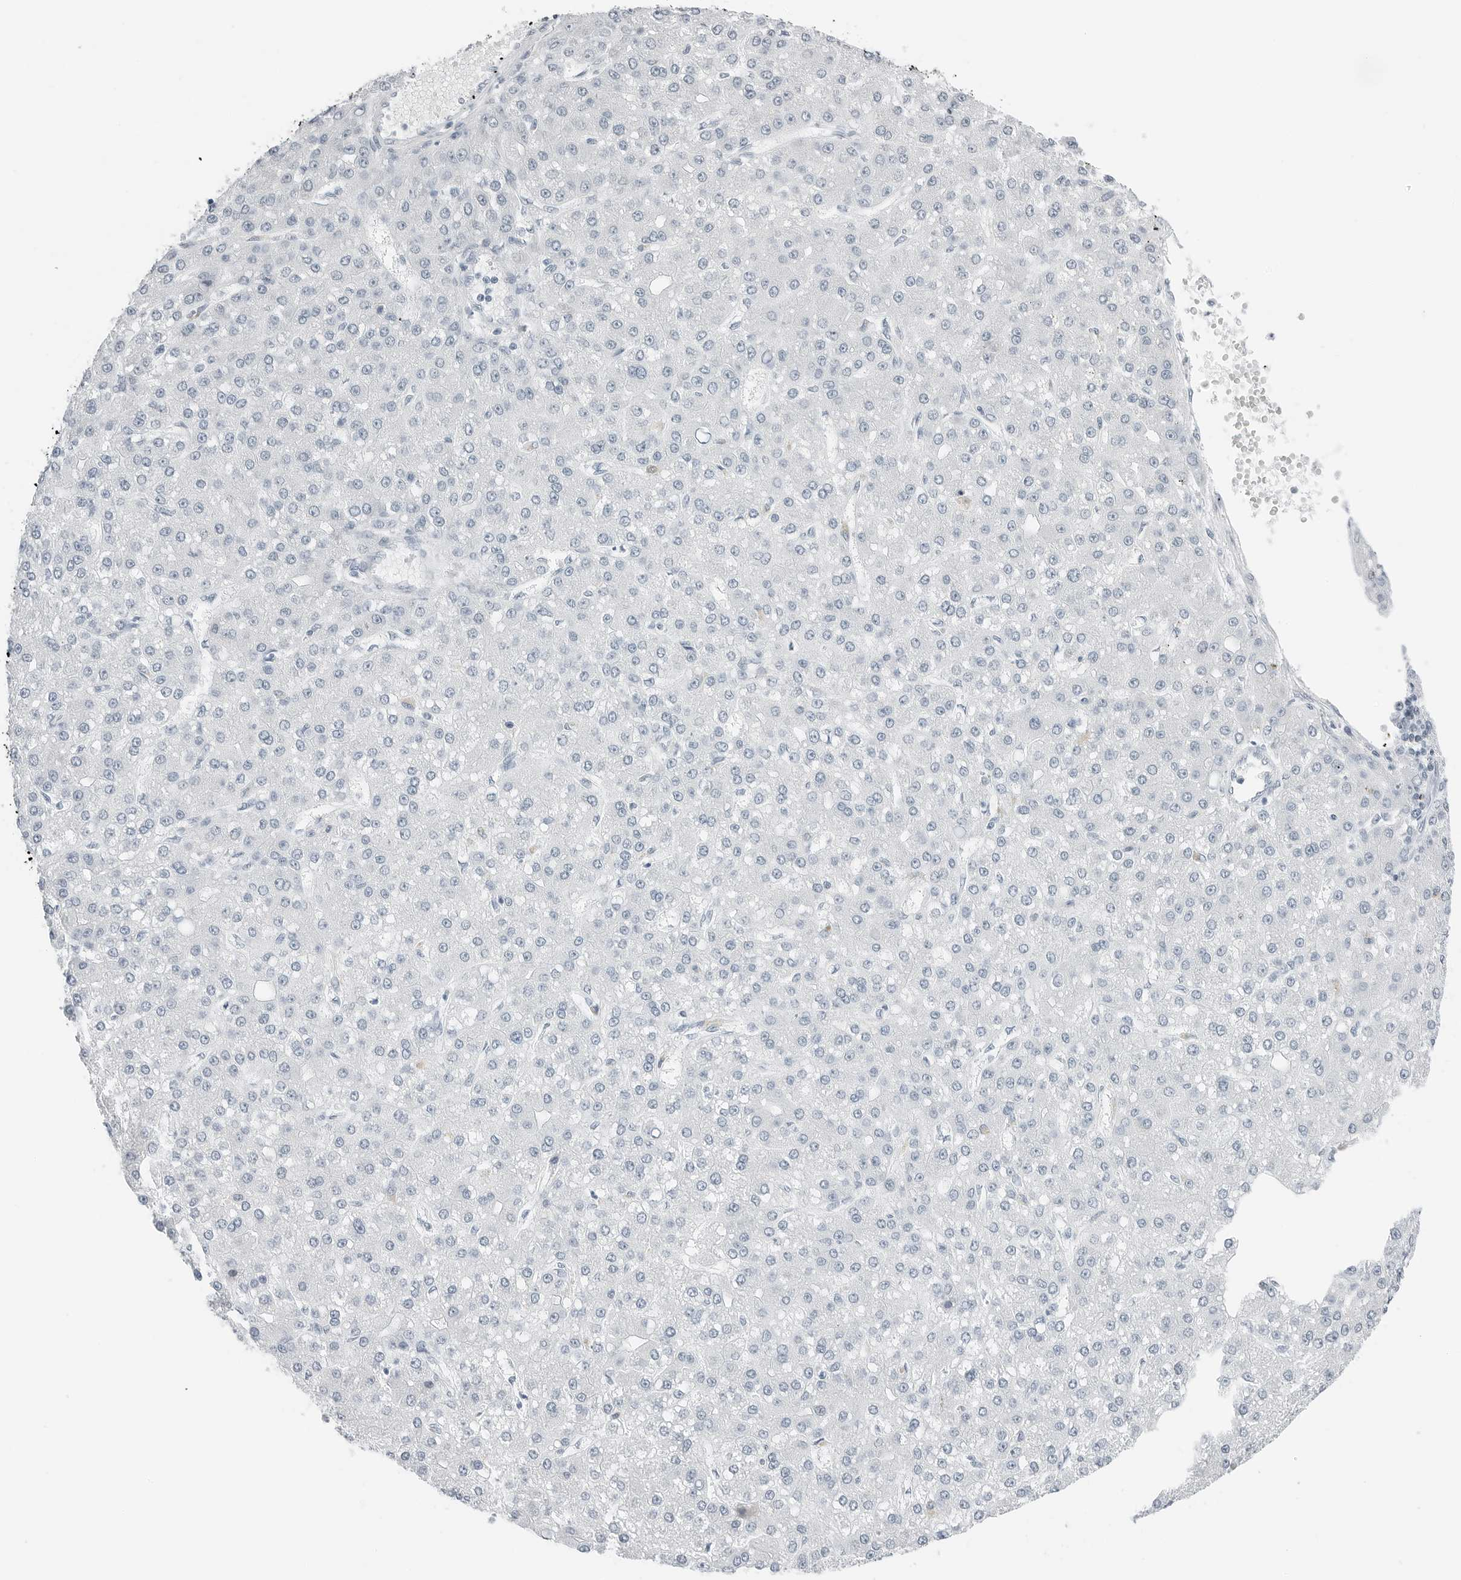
{"staining": {"intensity": "negative", "quantity": "none", "location": "none"}, "tissue": "liver cancer", "cell_type": "Tumor cells", "image_type": "cancer", "snomed": [{"axis": "morphology", "description": "Carcinoma, Hepatocellular, NOS"}, {"axis": "topography", "description": "Liver"}], "caption": "Tumor cells are negative for brown protein staining in liver cancer (hepatocellular carcinoma).", "gene": "NTMT2", "patient": {"sex": "male", "age": 67}}